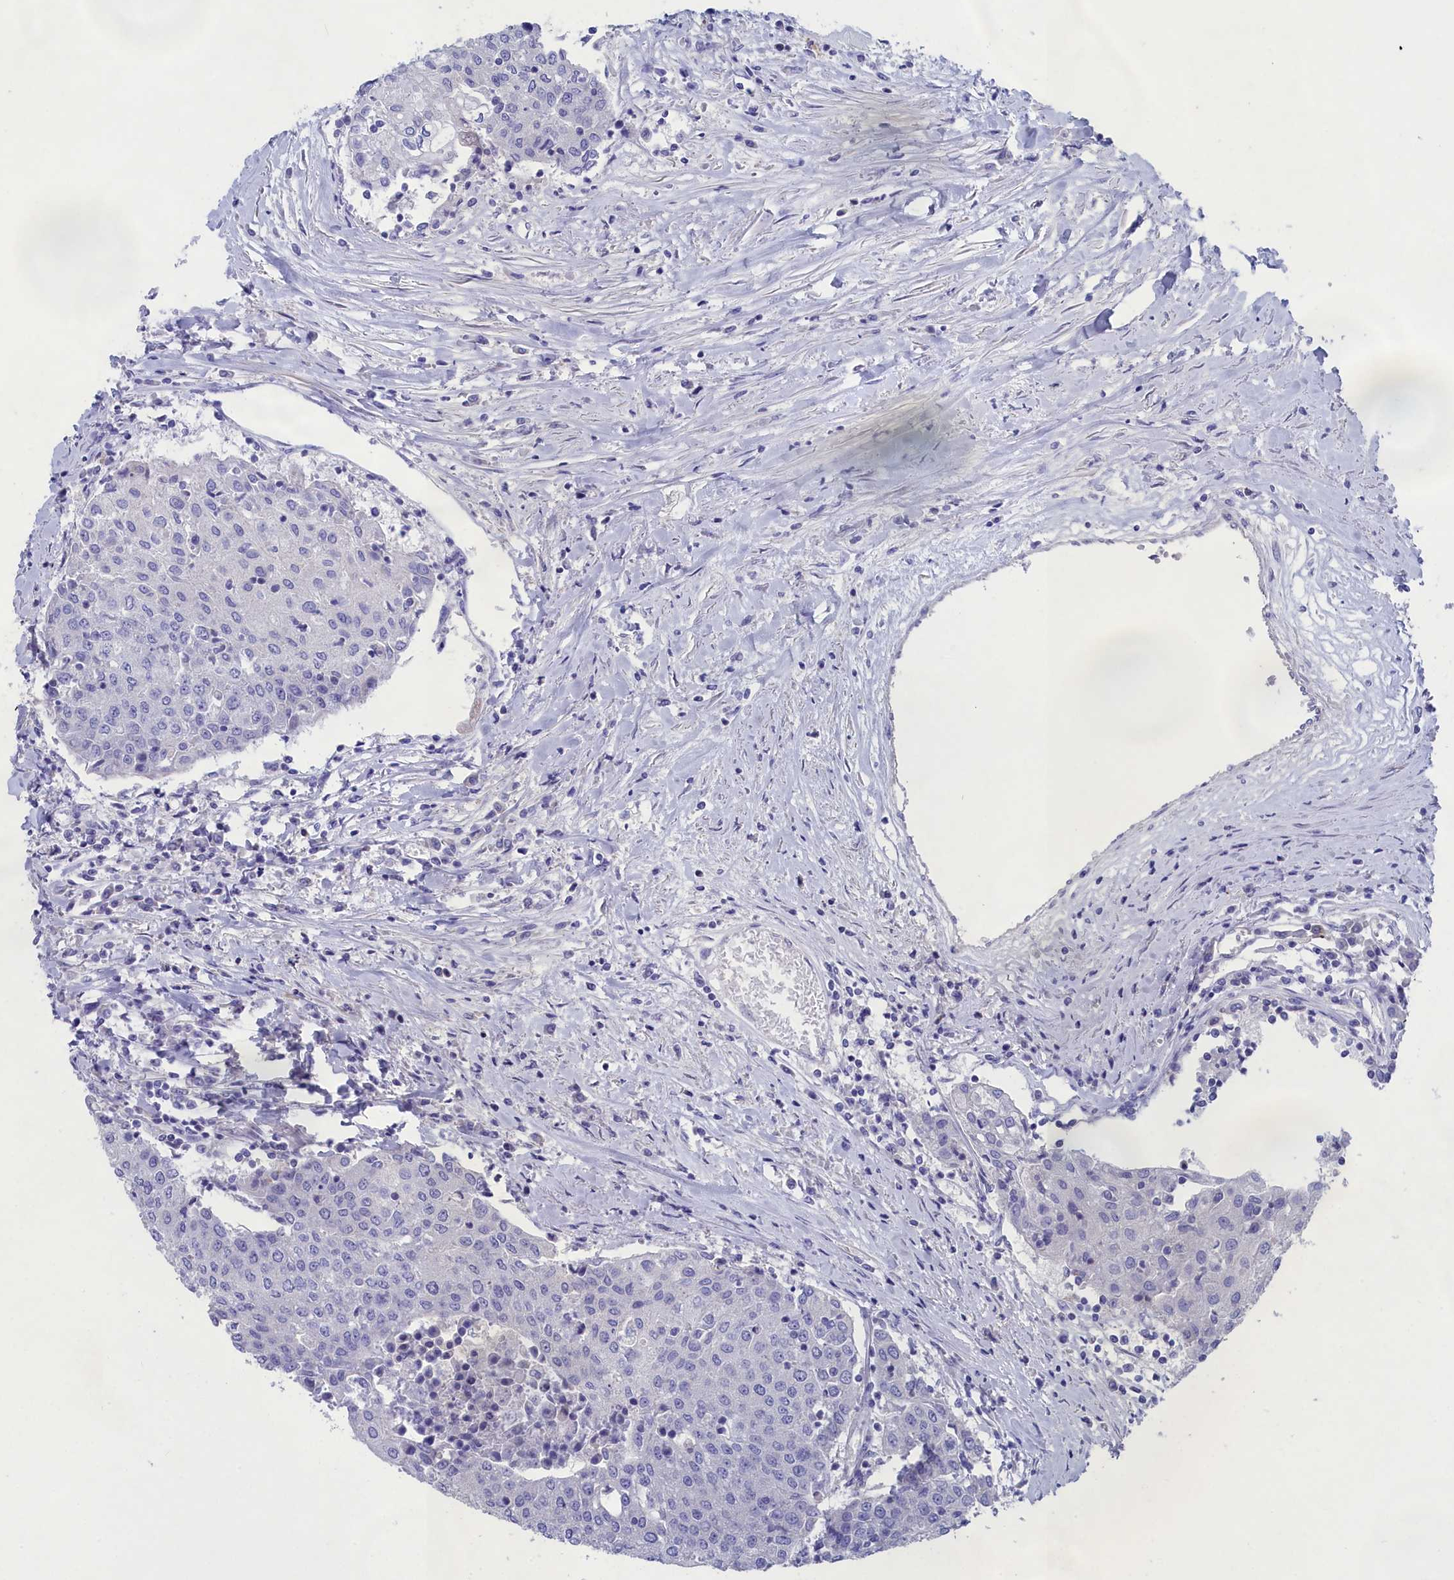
{"staining": {"intensity": "negative", "quantity": "none", "location": "none"}, "tissue": "urothelial cancer", "cell_type": "Tumor cells", "image_type": "cancer", "snomed": [{"axis": "morphology", "description": "Urothelial carcinoma, High grade"}, {"axis": "topography", "description": "Urinary bladder"}], "caption": "Urothelial carcinoma (high-grade) was stained to show a protein in brown. There is no significant positivity in tumor cells. (Brightfield microscopy of DAB (3,3'-diaminobenzidine) IHC at high magnification).", "gene": "PRDM12", "patient": {"sex": "female", "age": 85}}